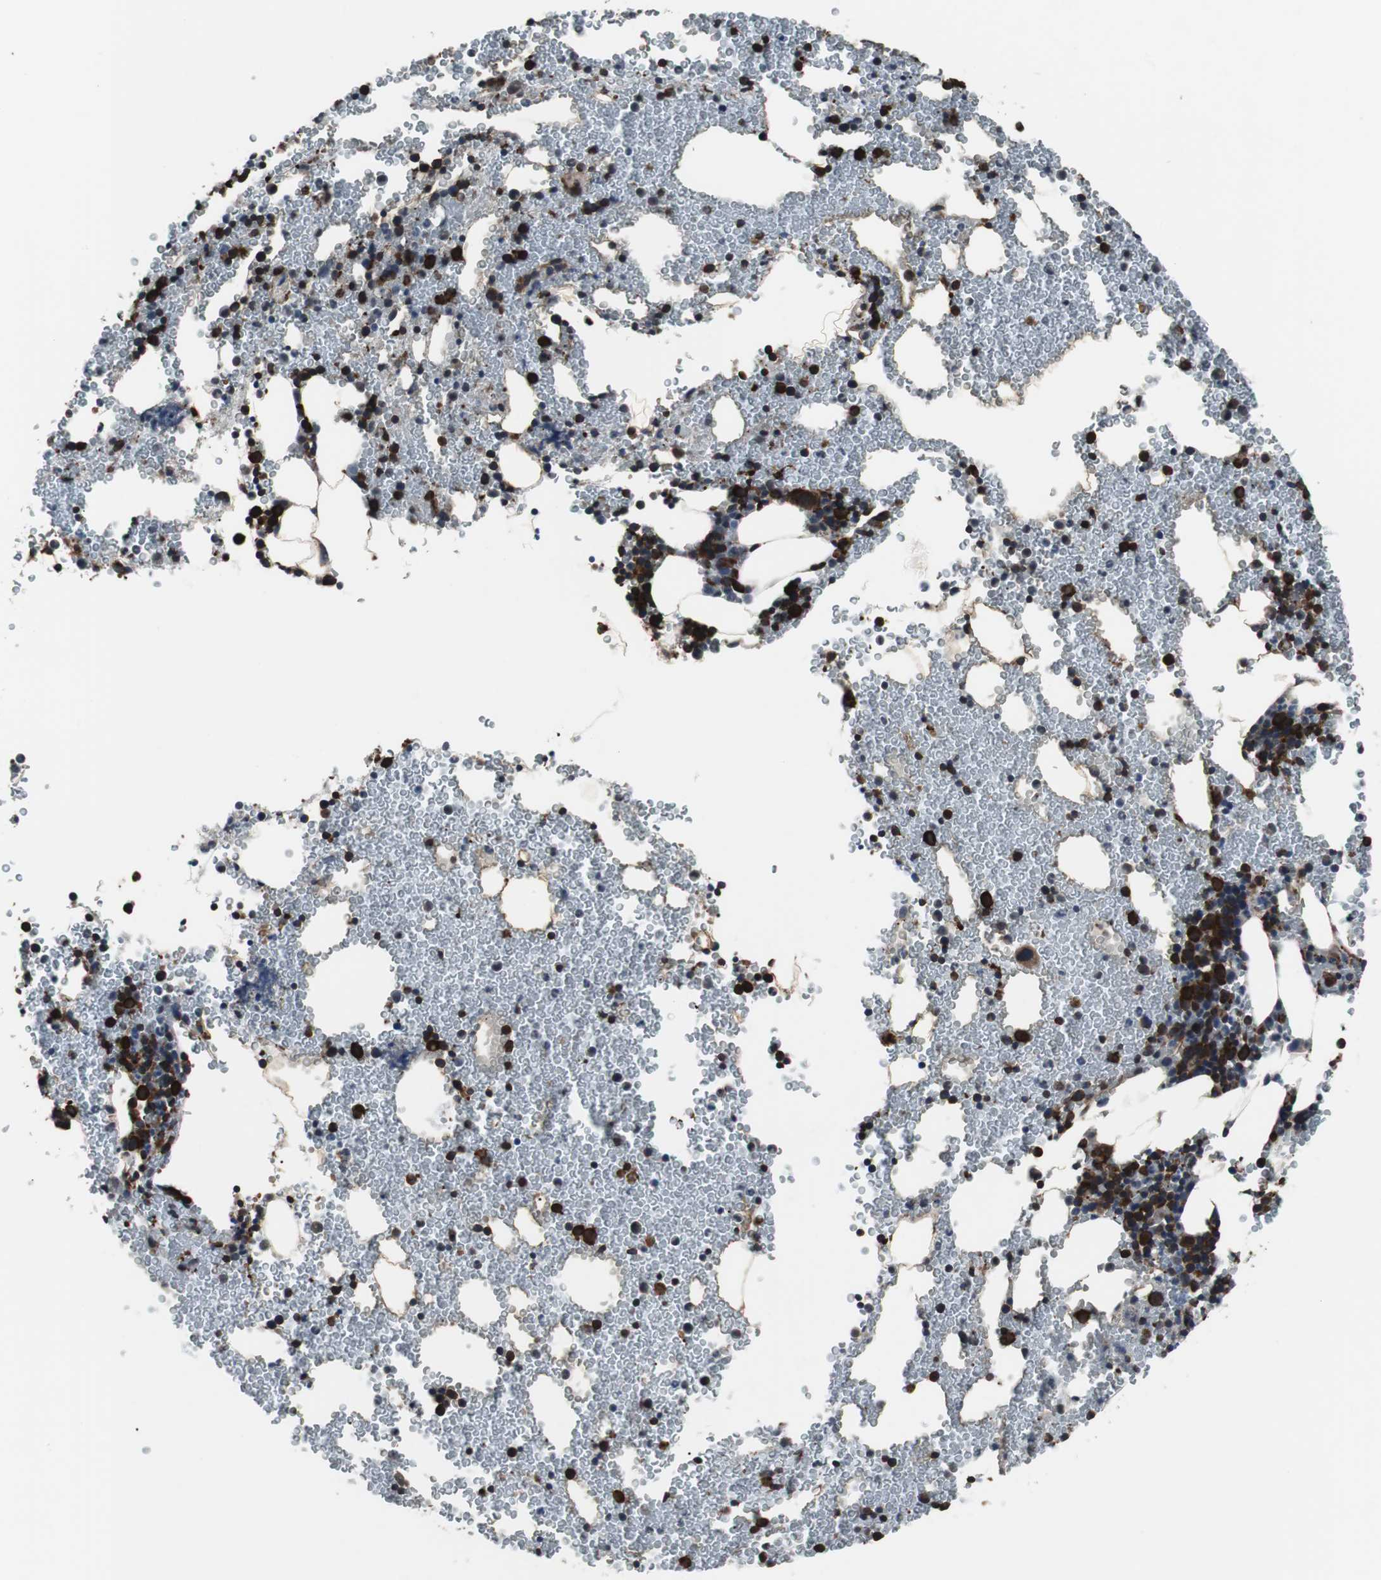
{"staining": {"intensity": "strong", "quantity": "25%-75%", "location": "nuclear"}, "tissue": "bone marrow", "cell_type": "Hematopoietic cells", "image_type": "normal", "snomed": [{"axis": "morphology", "description": "Normal tissue, NOS"}, {"axis": "morphology", "description": "Inflammation, NOS"}, {"axis": "topography", "description": "Bone marrow"}], "caption": "DAB (3,3'-diaminobenzidine) immunohistochemical staining of unremarkable bone marrow shows strong nuclear protein positivity in about 25%-75% of hematopoietic cells.", "gene": "USP10", "patient": {"sex": "male", "age": 22}}